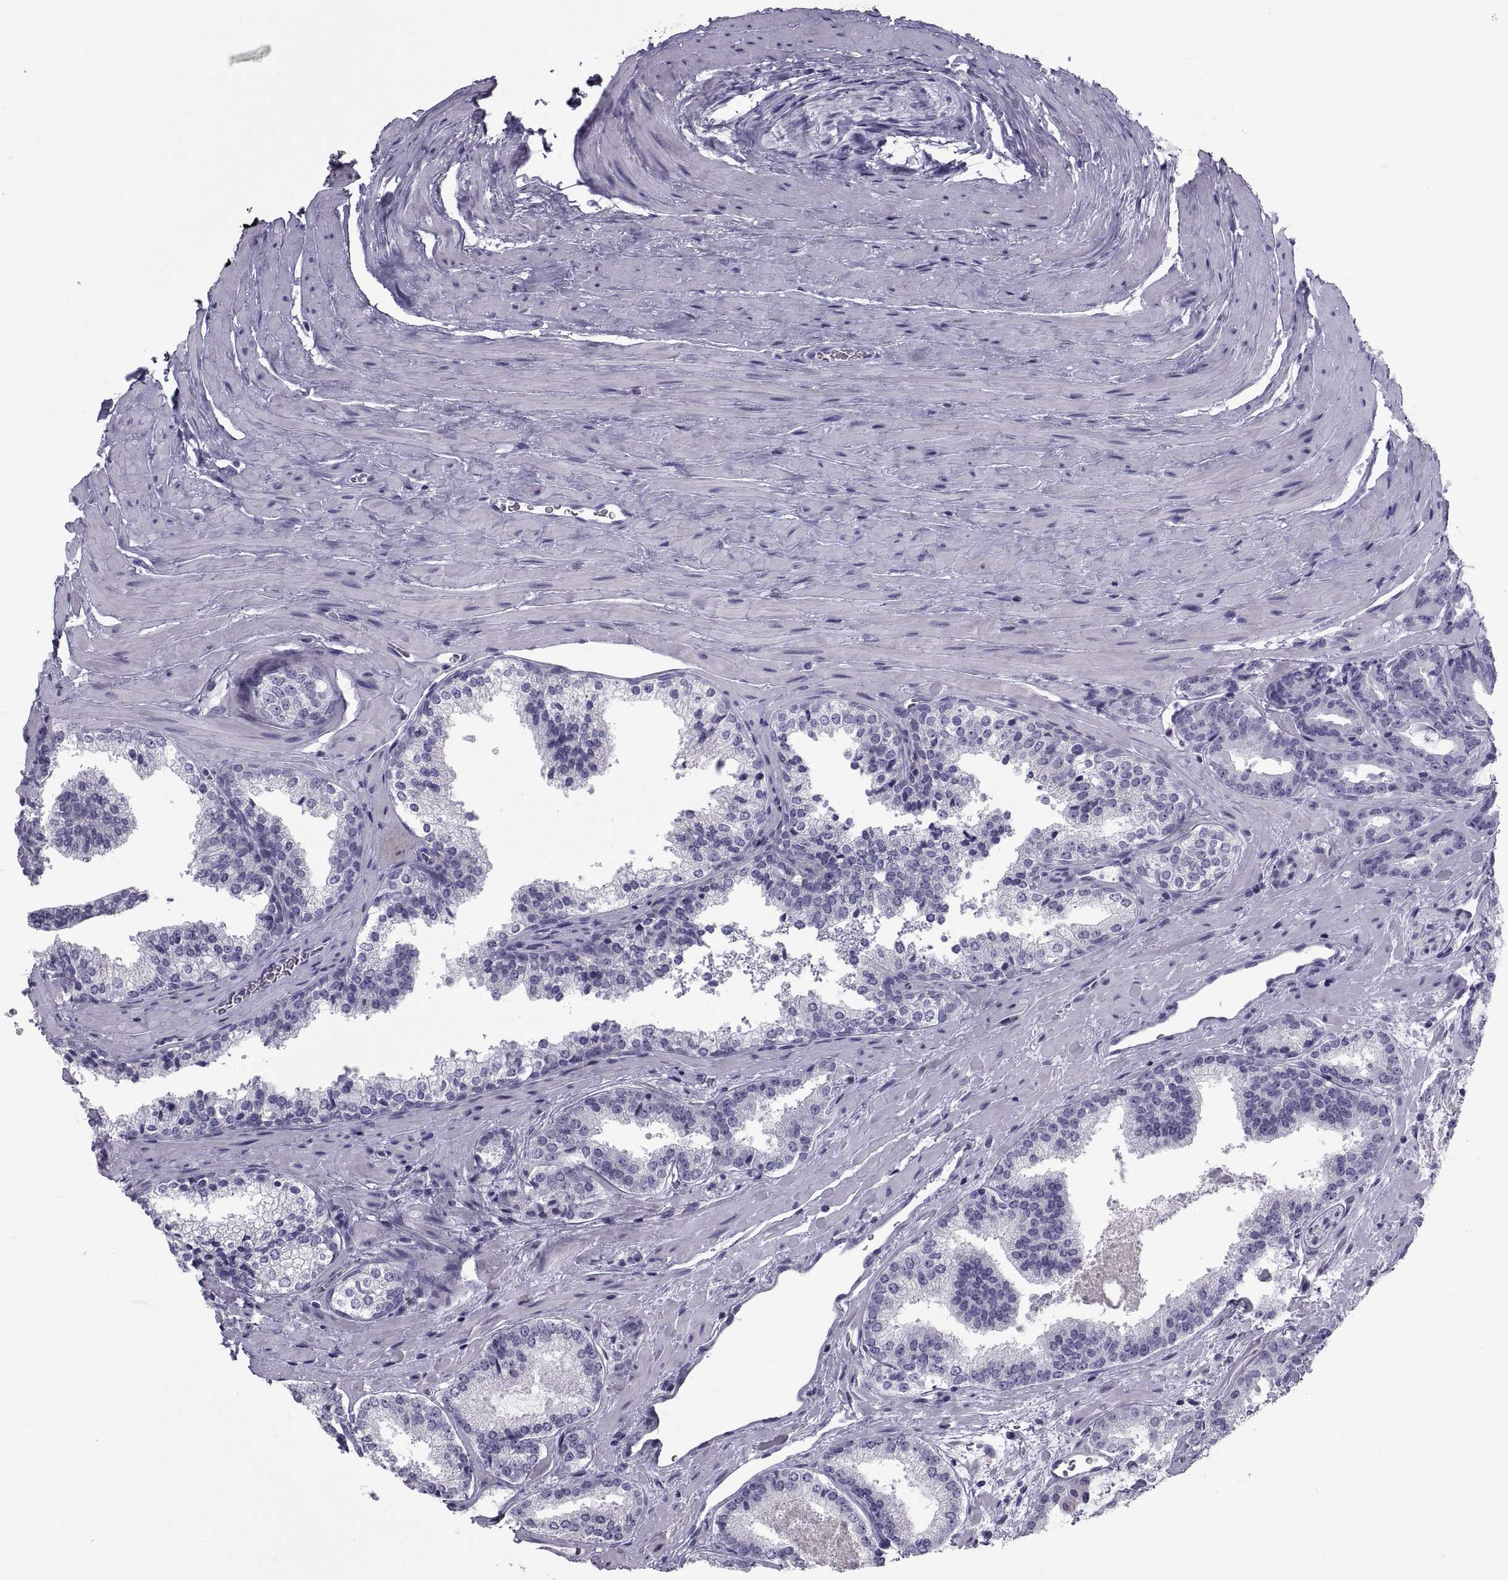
{"staining": {"intensity": "negative", "quantity": "none", "location": "none"}, "tissue": "prostate cancer", "cell_type": "Tumor cells", "image_type": "cancer", "snomed": [{"axis": "morphology", "description": "Adenocarcinoma, NOS"}, {"axis": "morphology", "description": "Adenocarcinoma, High grade"}, {"axis": "topography", "description": "Prostate"}], "caption": "The histopathology image demonstrates no significant staining in tumor cells of high-grade adenocarcinoma (prostate). (DAB IHC with hematoxylin counter stain).", "gene": "NPTX2", "patient": {"sex": "male", "age": 62}}